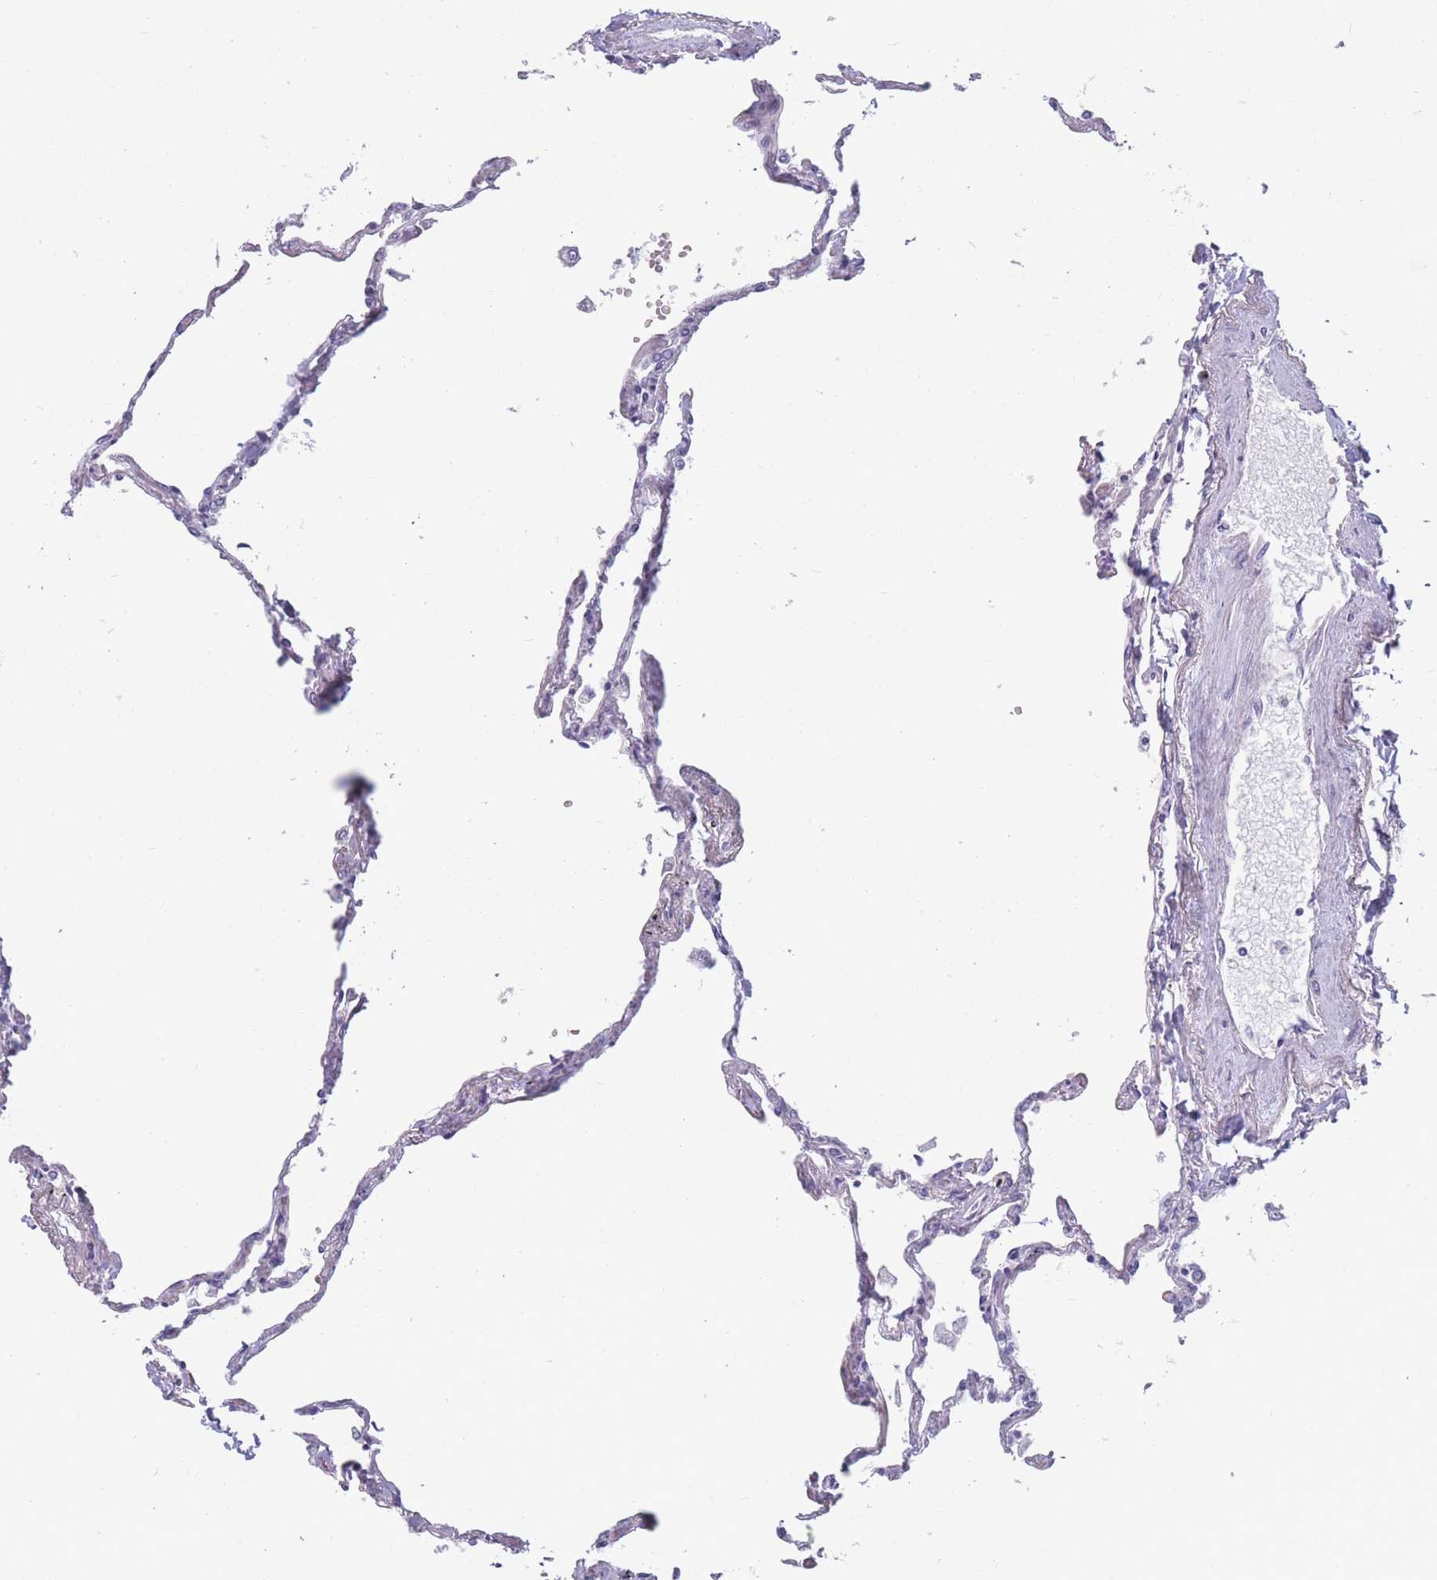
{"staining": {"intensity": "negative", "quantity": "none", "location": "none"}, "tissue": "lung", "cell_type": "Alveolar cells", "image_type": "normal", "snomed": [{"axis": "morphology", "description": "Normal tissue, NOS"}, {"axis": "topography", "description": "Lung"}], "caption": "This is a photomicrograph of IHC staining of normal lung, which shows no expression in alveolar cells.", "gene": "PDE4A", "patient": {"sex": "female", "age": 67}}